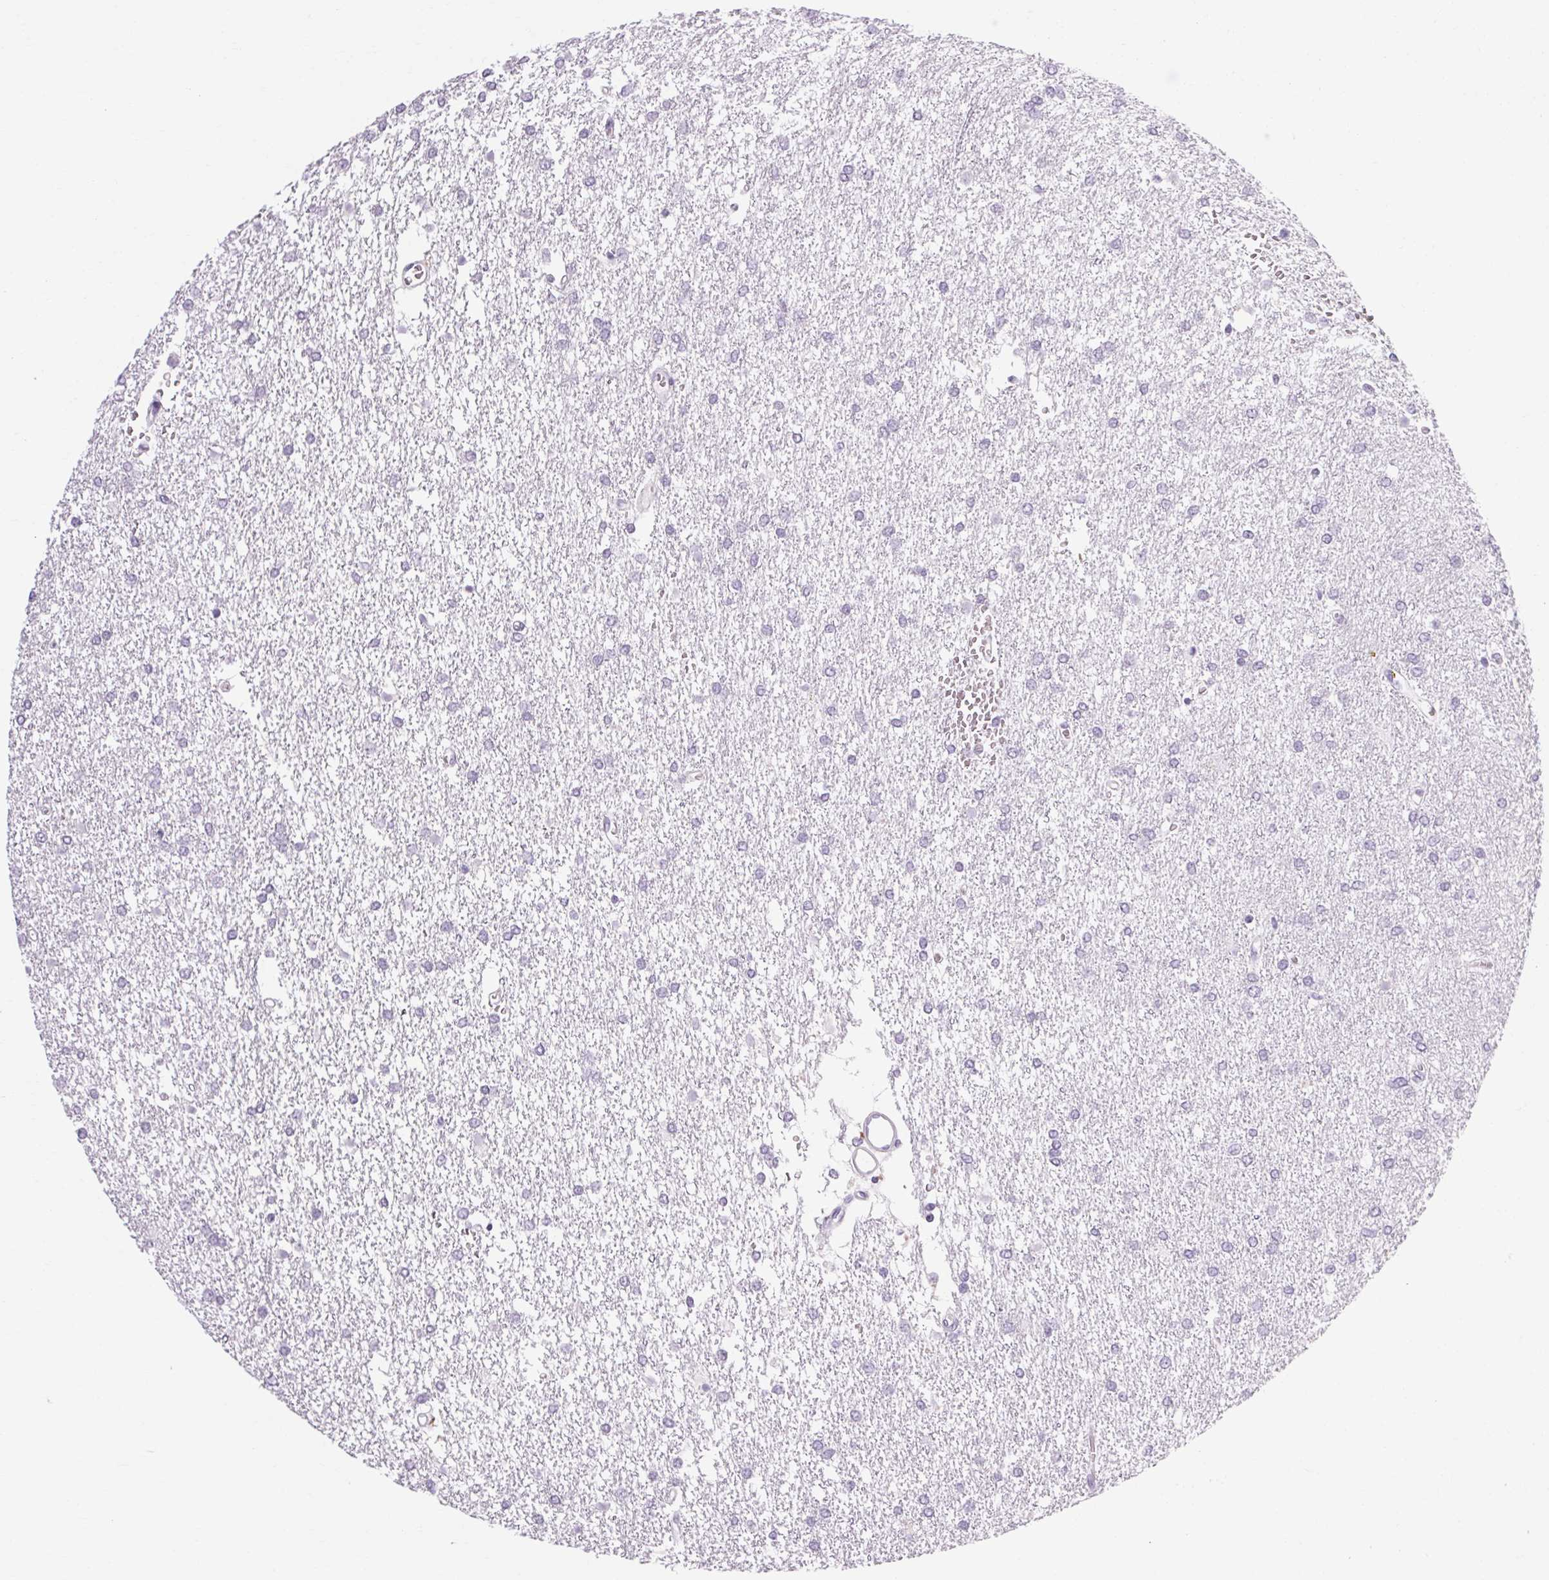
{"staining": {"intensity": "negative", "quantity": "none", "location": "none"}, "tissue": "glioma", "cell_type": "Tumor cells", "image_type": "cancer", "snomed": [{"axis": "morphology", "description": "Glioma, malignant, High grade"}, {"axis": "topography", "description": "Brain"}], "caption": "The histopathology image reveals no staining of tumor cells in glioma. (IHC, brightfield microscopy, high magnification).", "gene": "POMC", "patient": {"sex": "female", "age": 61}}